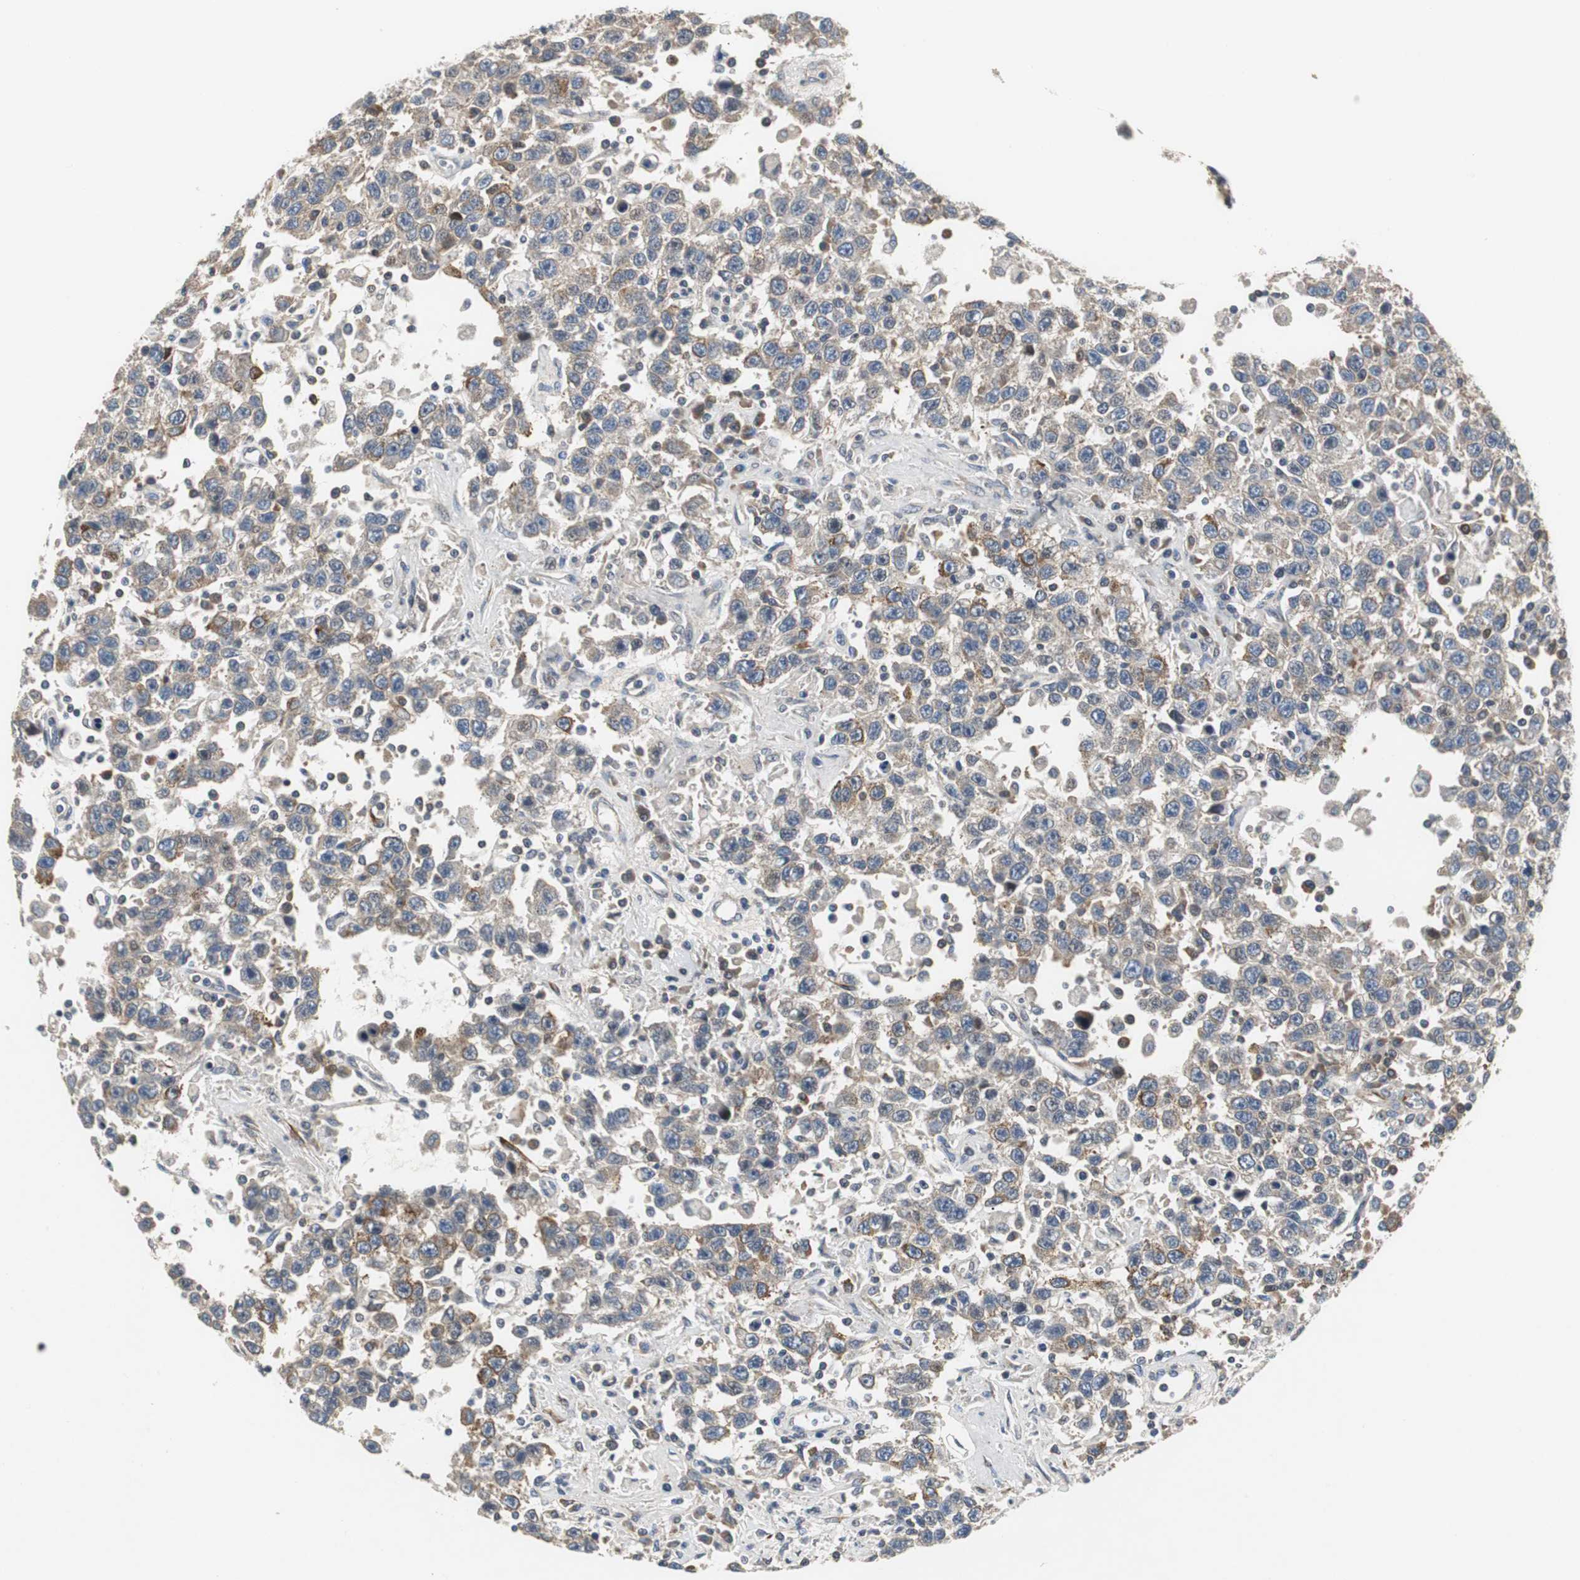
{"staining": {"intensity": "weak", "quantity": ">75%", "location": "cytoplasmic/membranous"}, "tissue": "testis cancer", "cell_type": "Tumor cells", "image_type": "cancer", "snomed": [{"axis": "morphology", "description": "Seminoma, NOS"}, {"axis": "topography", "description": "Testis"}], "caption": "Testis seminoma tissue shows weak cytoplasmic/membranous expression in approximately >75% of tumor cells", "gene": "ISCU", "patient": {"sex": "male", "age": 41}}